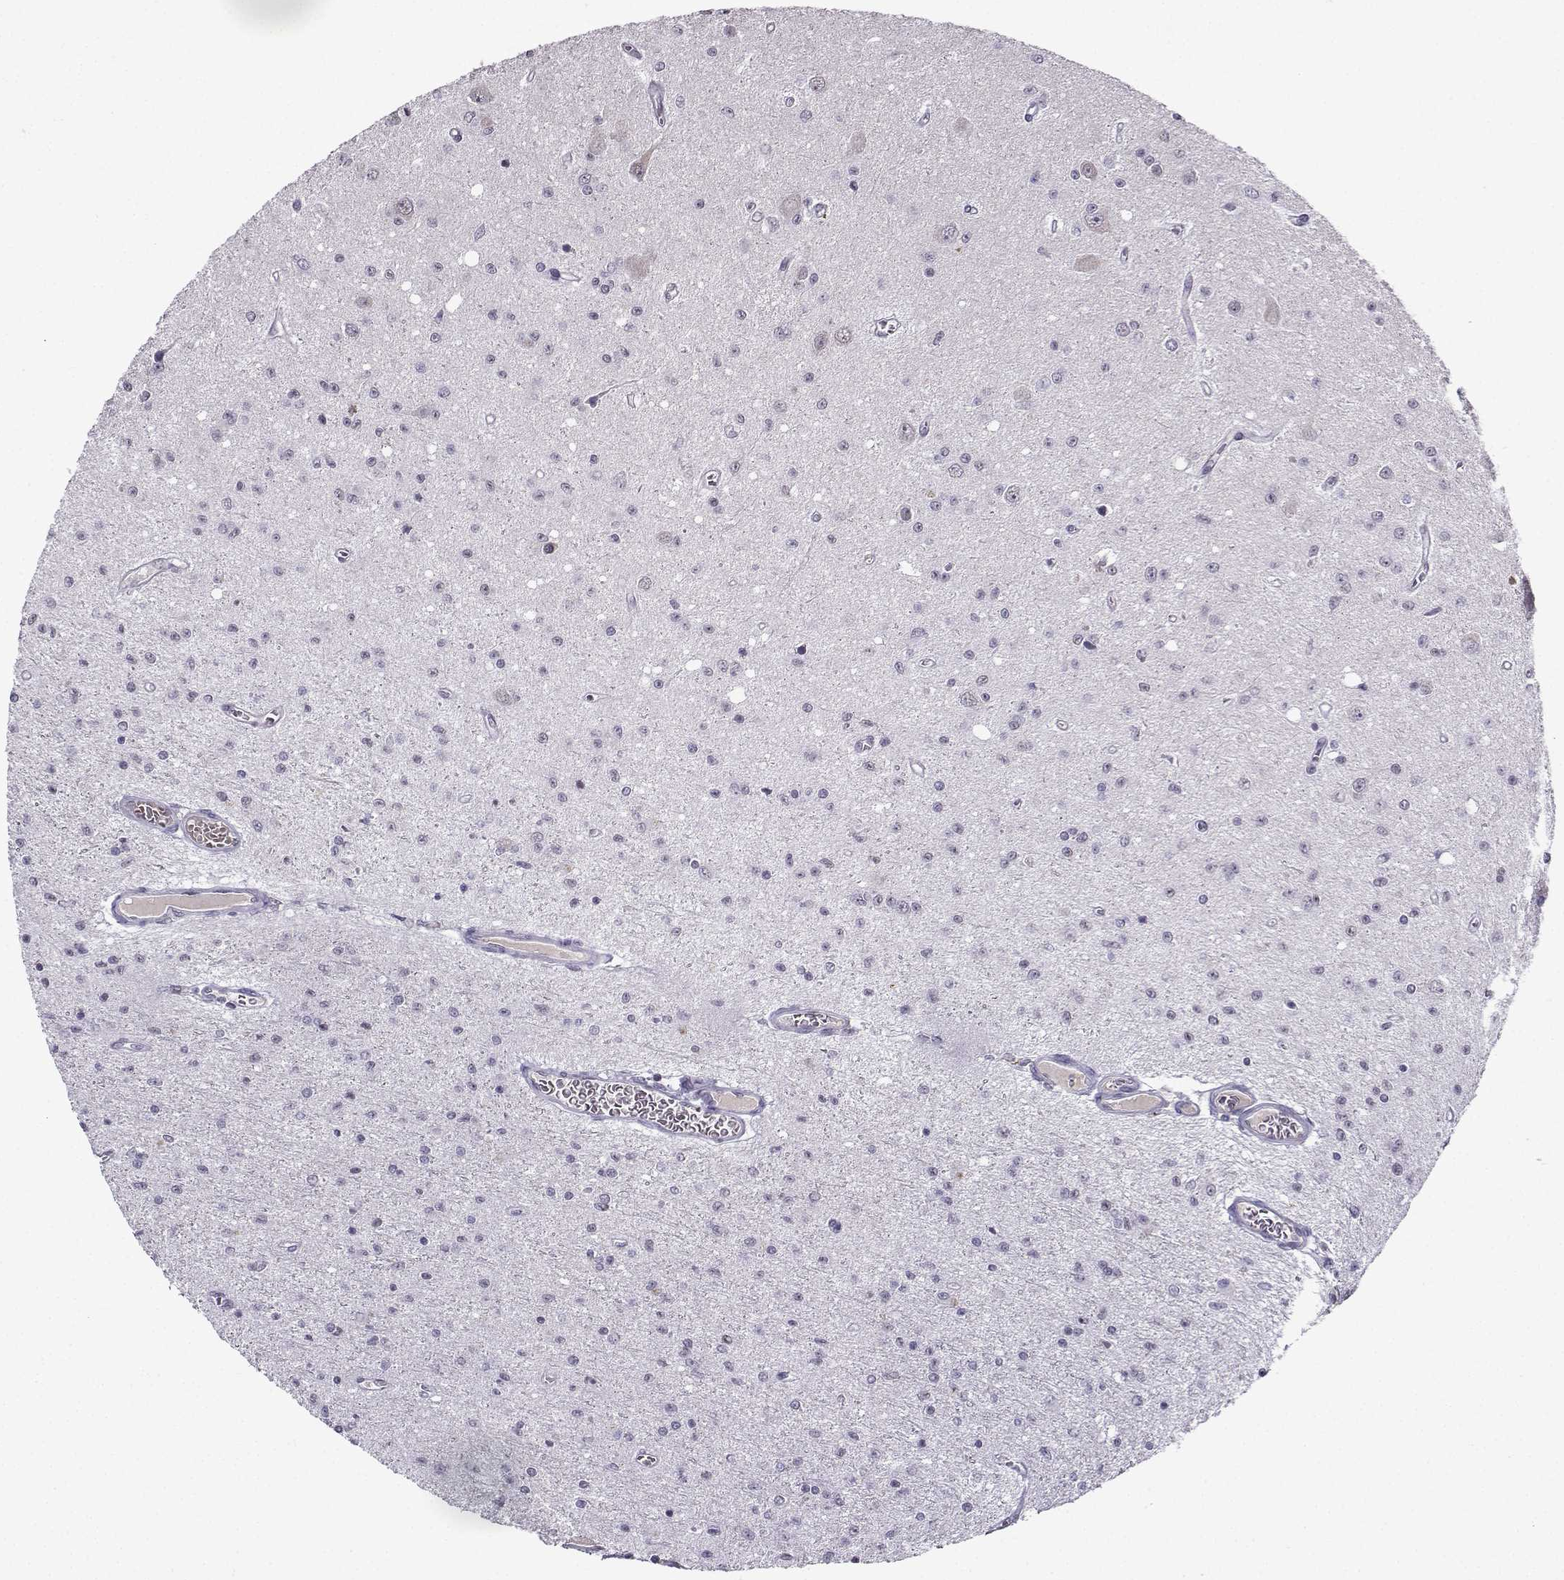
{"staining": {"intensity": "negative", "quantity": "none", "location": "none"}, "tissue": "glioma", "cell_type": "Tumor cells", "image_type": "cancer", "snomed": [{"axis": "morphology", "description": "Glioma, malignant, Low grade"}, {"axis": "topography", "description": "Brain"}], "caption": "High power microscopy micrograph of an immunohistochemistry (IHC) micrograph of glioma, revealing no significant positivity in tumor cells.", "gene": "LRFN2", "patient": {"sex": "female", "age": 45}}